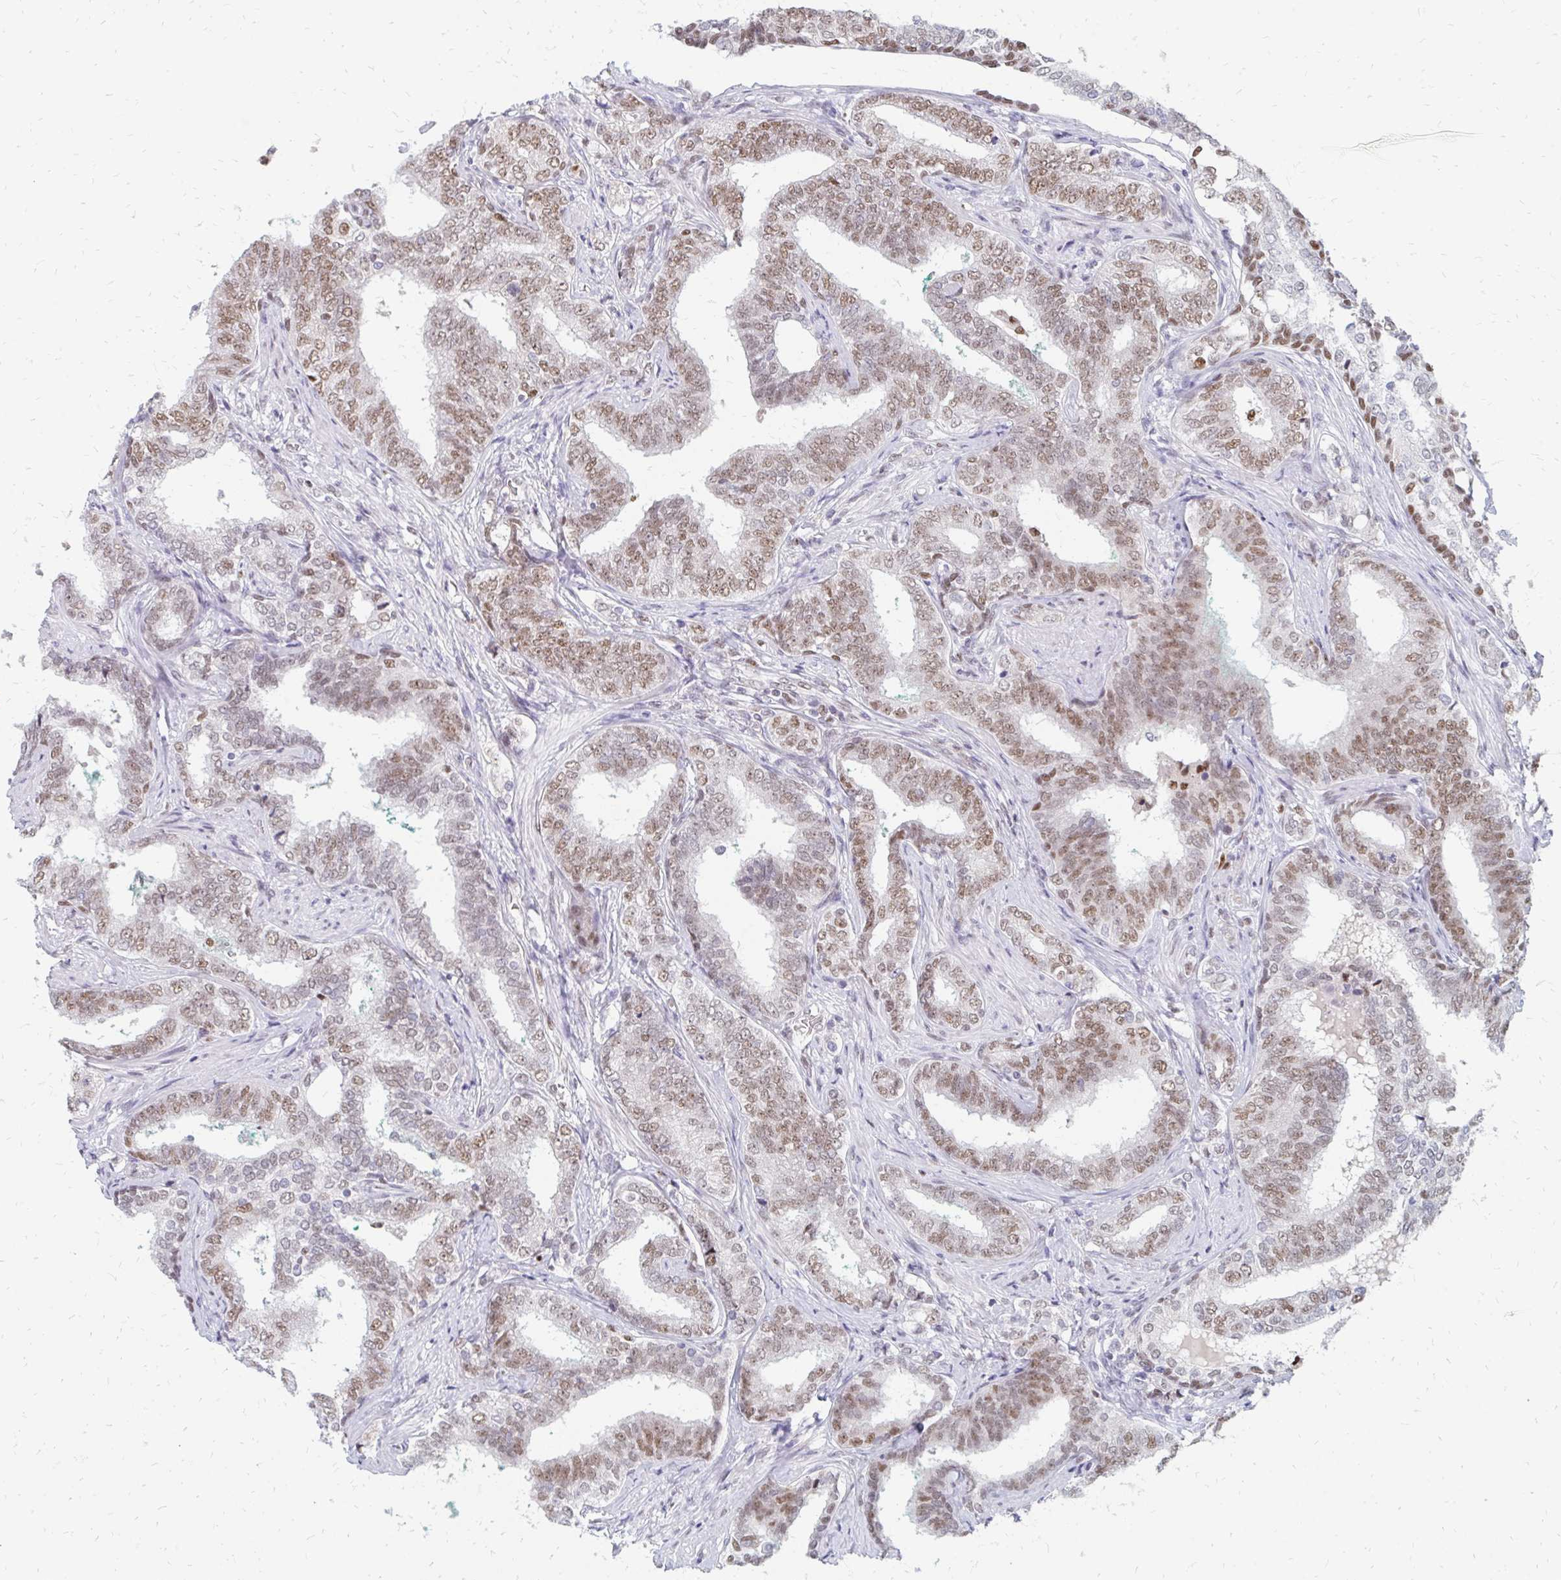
{"staining": {"intensity": "moderate", "quantity": "25%-75%", "location": "nuclear"}, "tissue": "prostate cancer", "cell_type": "Tumor cells", "image_type": "cancer", "snomed": [{"axis": "morphology", "description": "Adenocarcinoma, High grade"}, {"axis": "topography", "description": "Prostate"}], "caption": "Brown immunohistochemical staining in prostate cancer shows moderate nuclear expression in approximately 25%-75% of tumor cells. The staining was performed using DAB, with brown indicating positive protein expression. Nuclei are stained blue with hematoxylin.", "gene": "PLK3", "patient": {"sex": "male", "age": 72}}